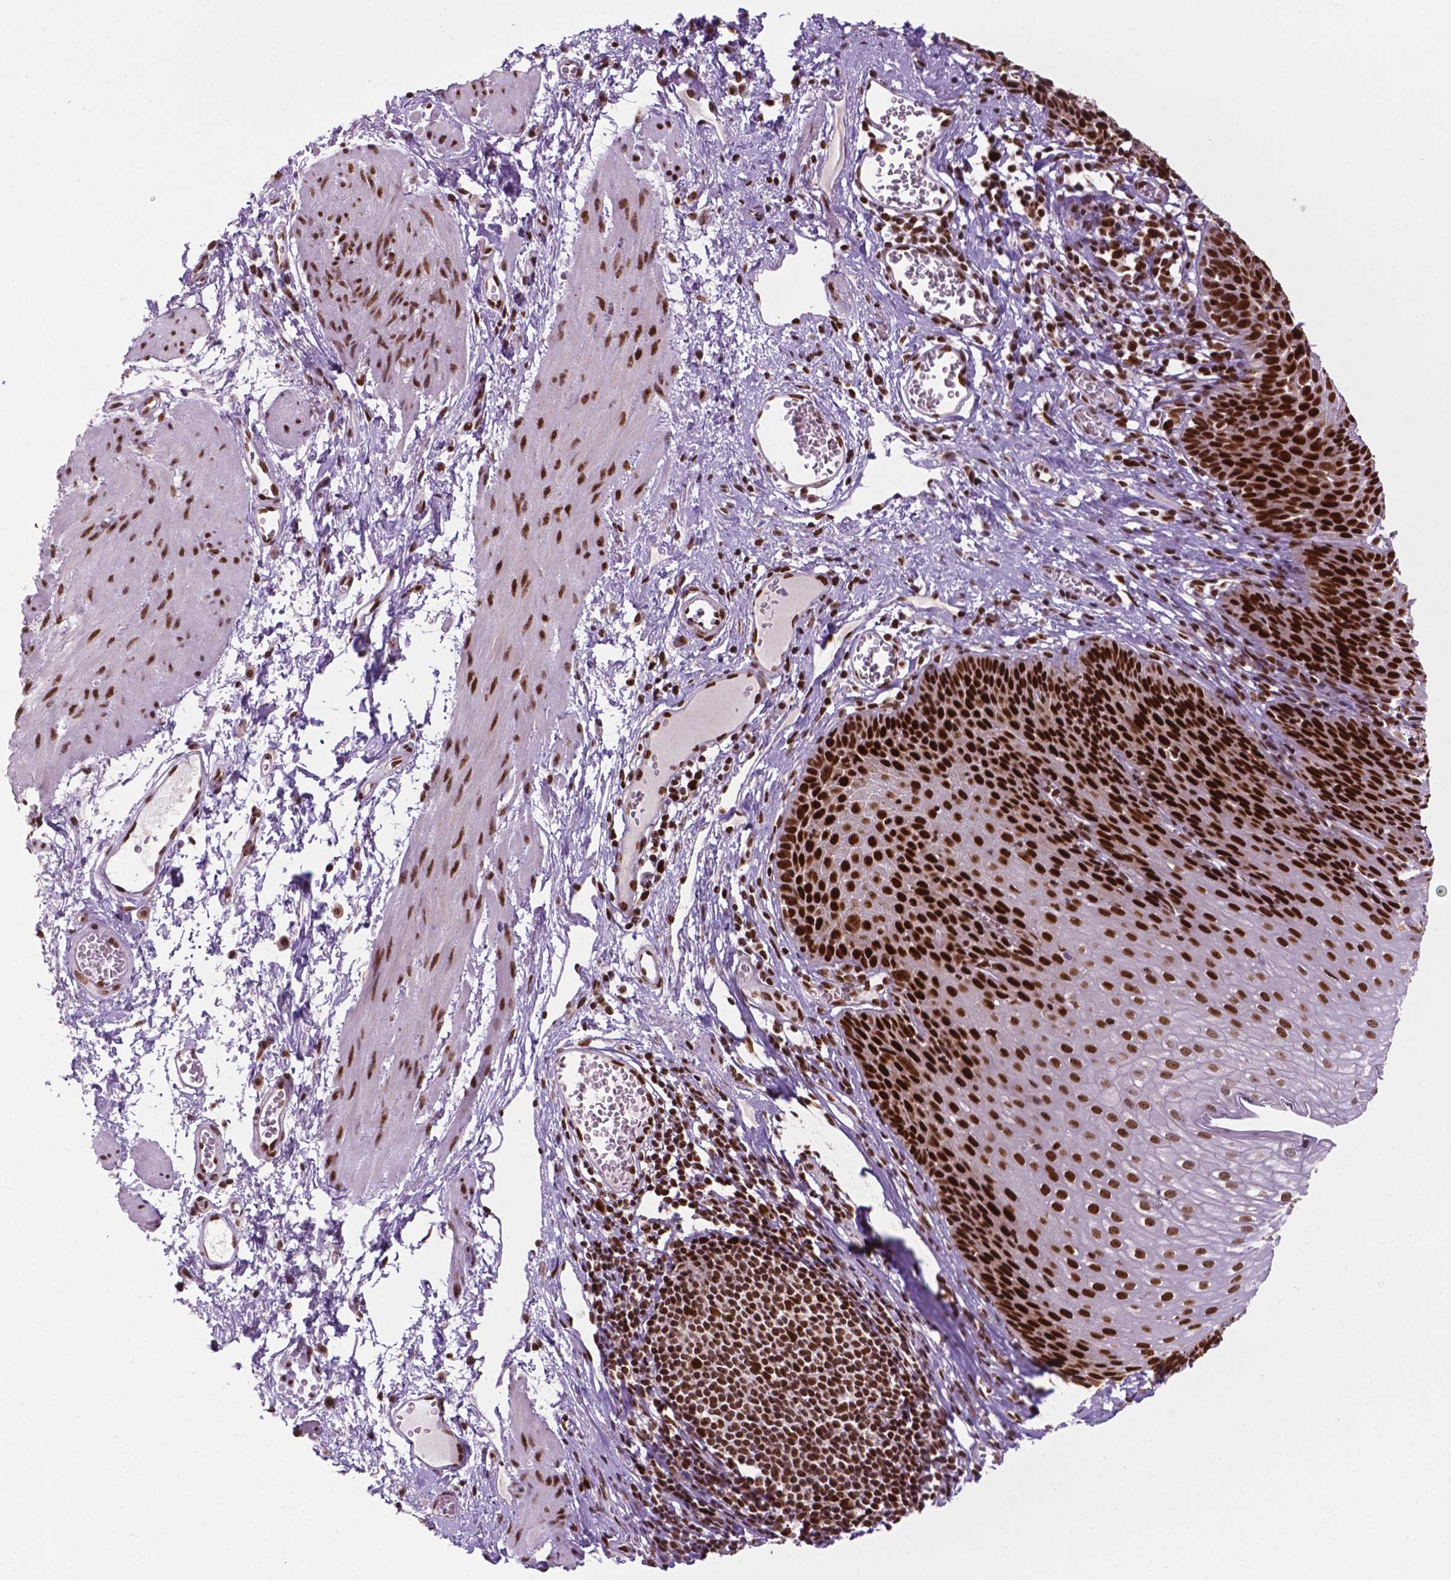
{"staining": {"intensity": "strong", "quantity": "25%-75%", "location": "nuclear"}, "tissue": "esophagus", "cell_type": "Squamous epithelial cells", "image_type": "normal", "snomed": [{"axis": "morphology", "description": "Normal tissue, NOS"}, {"axis": "topography", "description": "Esophagus"}], "caption": "Immunohistochemical staining of normal human esophagus demonstrates high levels of strong nuclear staining in approximately 25%-75% of squamous epithelial cells. The staining was performed using DAB (3,3'-diaminobenzidine) to visualize the protein expression in brown, while the nuclei were stained in blue with hematoxylin (Magnification: 20x).", "gene": "MLH1", "patient": {"sex": "male", "age": 72}}